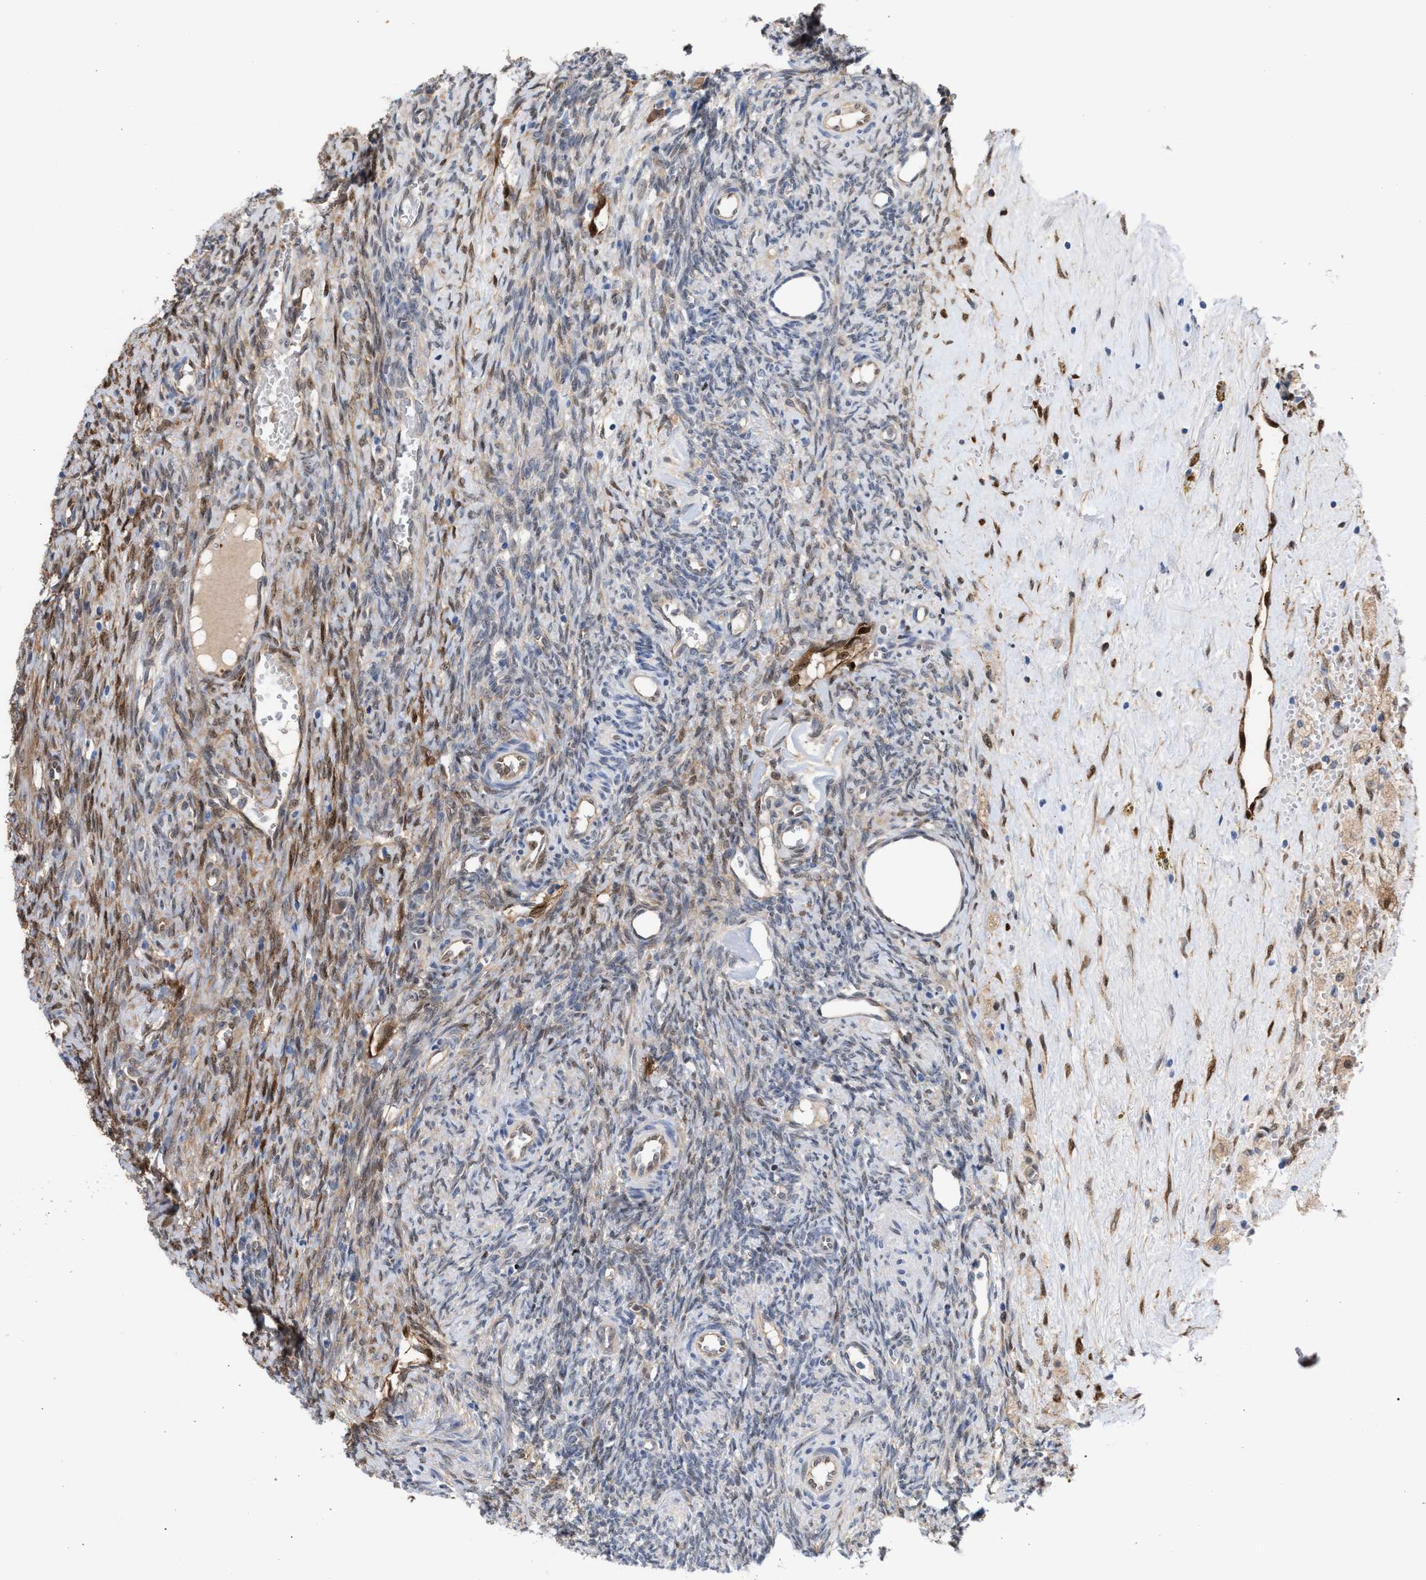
{"staining": {"intensity": "weak", "quantity": "<25%", "location": "cytoplasmic/membranous"}, "tissue": "ovary", "cell_type": "Follicle cells", "image_type": "normal", "snomed": [{"axis": "morphology", "description": "Normal tissue, NOS"}, {"axis": "topography", "description": "Ovary"}], "caption": "Immunohistochemistry image of normal ovary stained for a protein (brown), which displays no expression in follicle cells.", "gene": "TP53I3", "patient": {"sex": "female", "age": 41}}